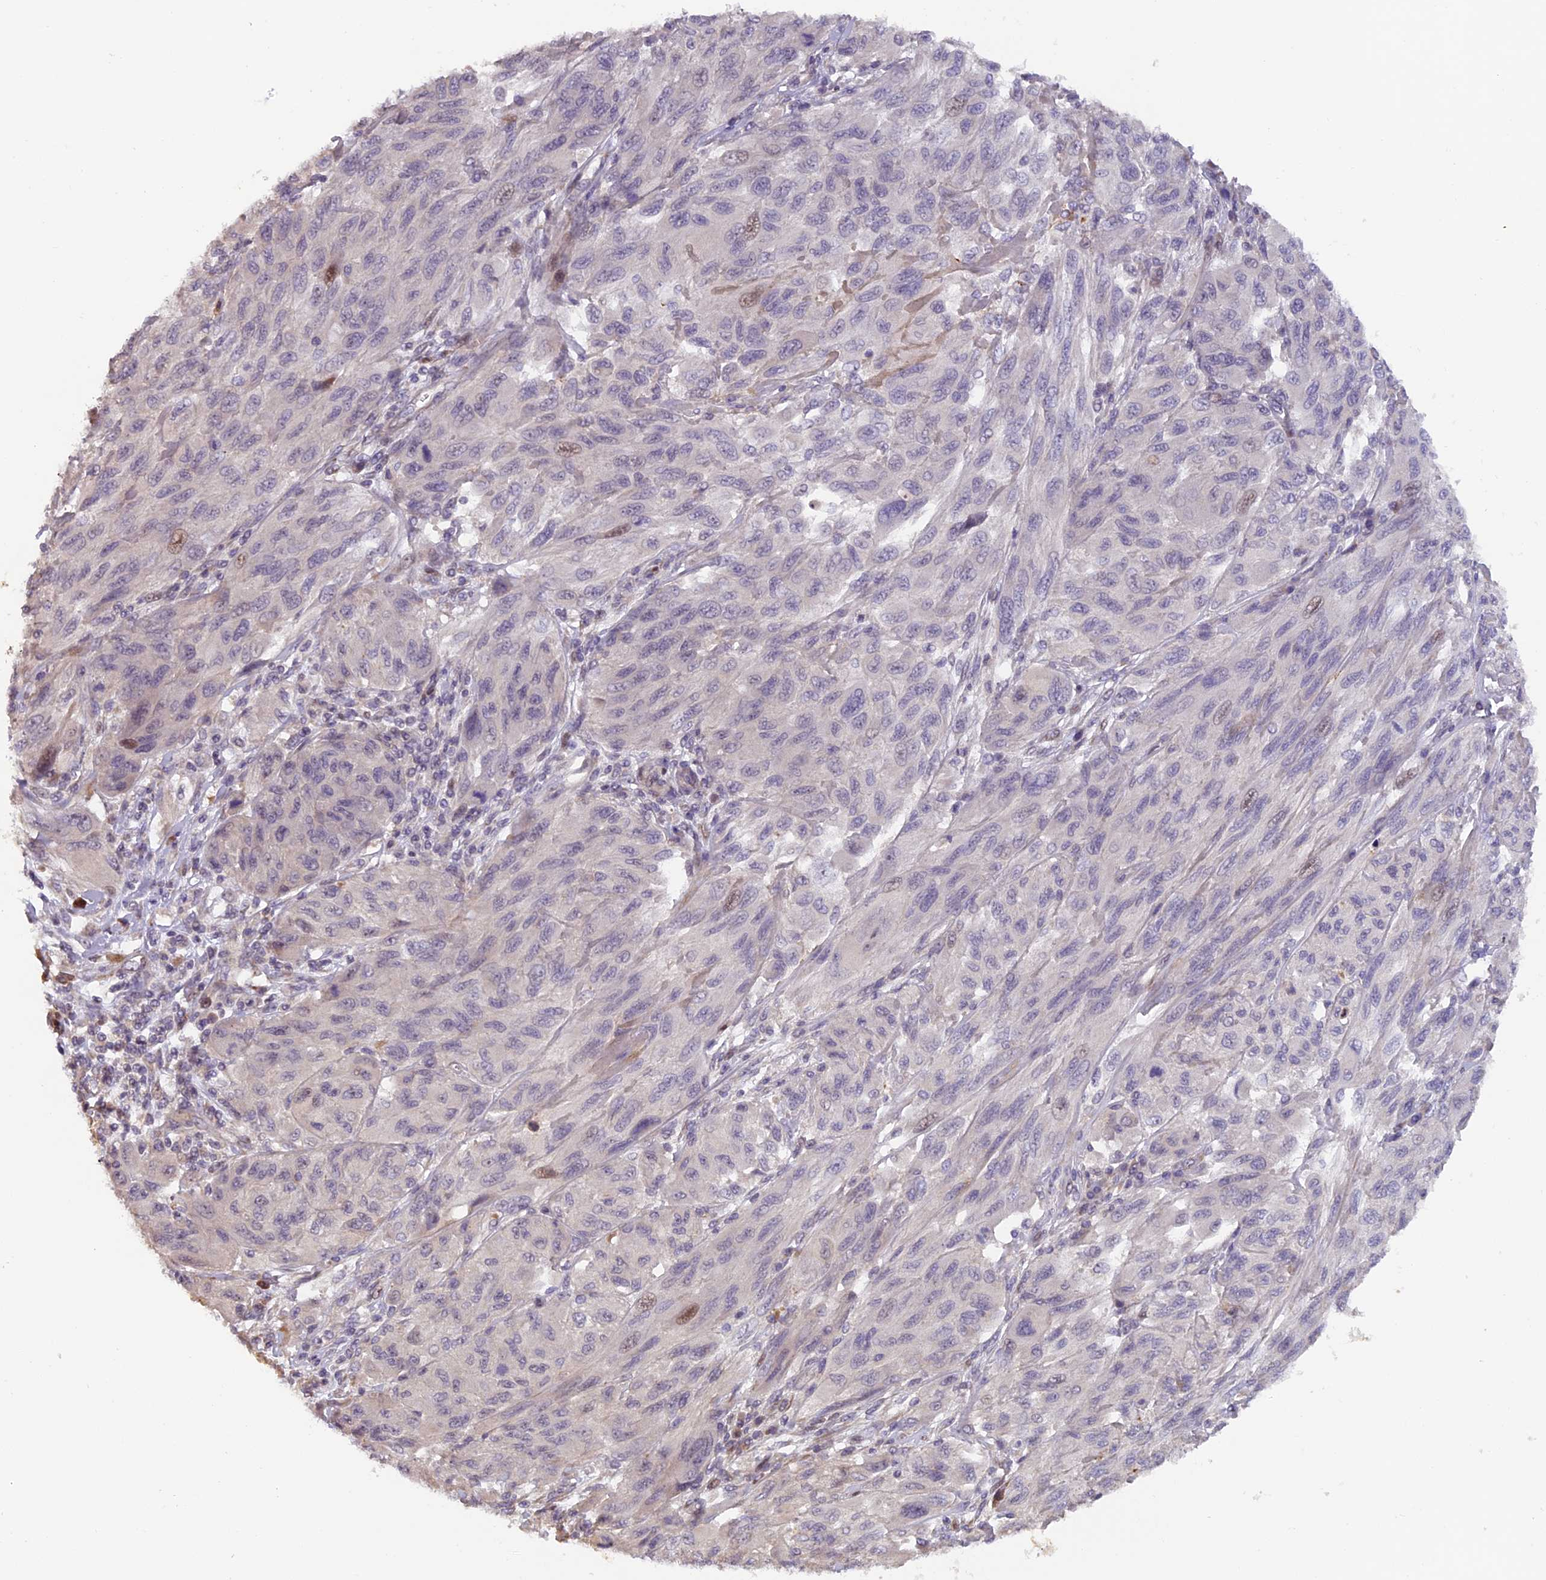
{"staining": {"intensity": "moderate", "quantity": "<25%", "location": "nuclear"}, "tissue": "melanoma", "cell_type": "Tumor cells", "image_type": "cancer", "snomed": [{"axis": "morphology", "description": "Malignant melanoma, NOS"}, {"axis": "topography", "description": "Skin"}], "caption": "Tumor cells demonstrate low levels of moderate nuclear expression in approximately <25% of cells in melanoma.", "gene": "RAB28", "patient": {"sex": "female", "age": 91}}